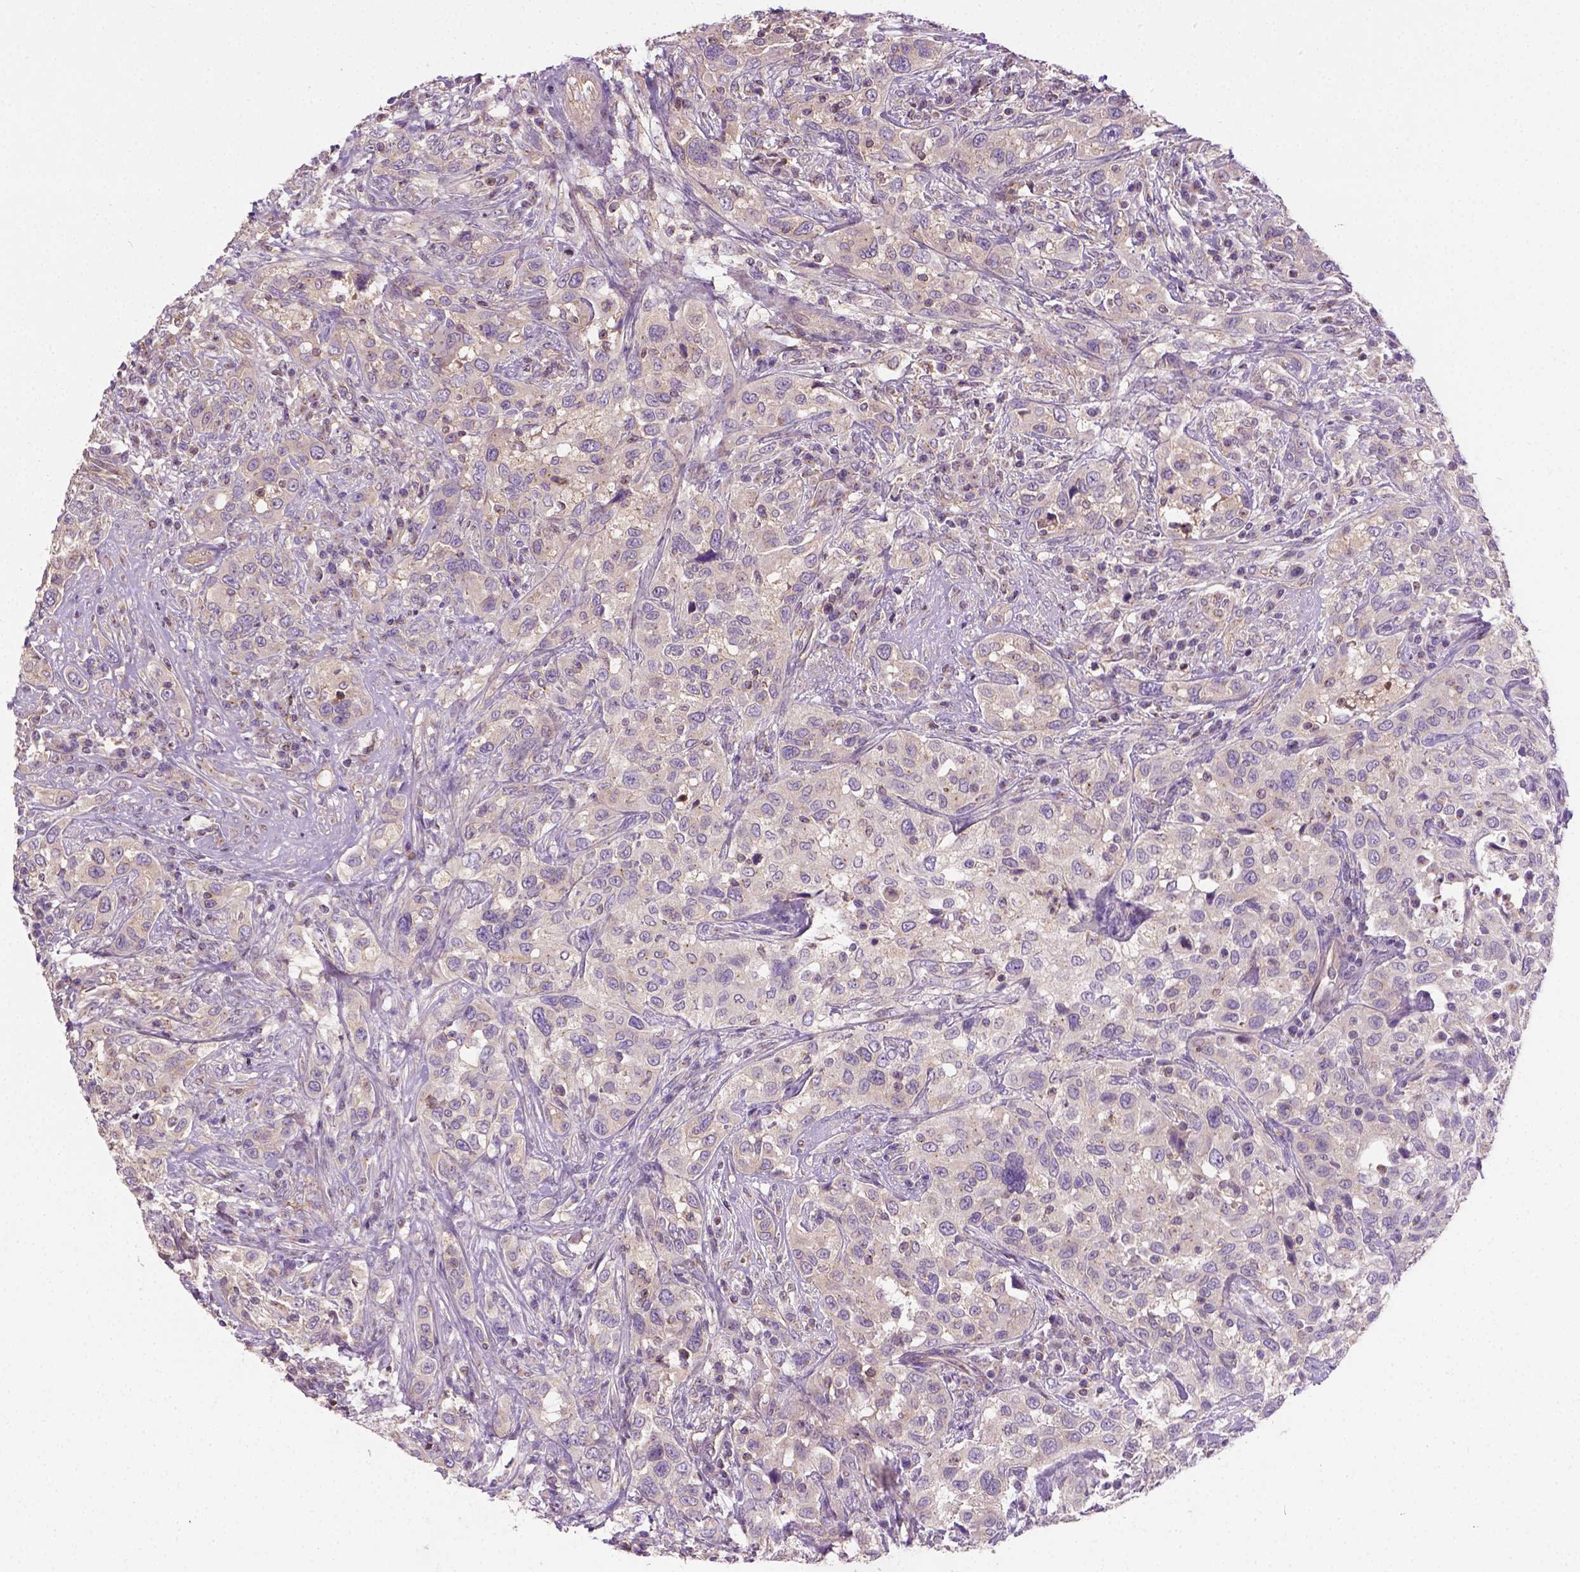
{"staining": {"intensity": "weak", "quantity": ">75%", "location": "cytoplasmic/membranous"}, "tissue": "urothelial cancer", "cell_type": "Tumor cells", "image_type": "cancer", "snomed": [{"axis": "morphology", "description": "Urothelial carcinoma, NOS"}, {"axis": "morphology", "description": "Urothelial carcinoma, High grade"}, {"axis": "topography", "description": "Urinary bladder"}], "caption": "Immunohistochemical staining of human urothelial cancer shows weak cytoplasmic/membranous protein positivity in about >75% of tumor cells. The protein is stained brown, and the nuclei are stained in blue (DAB (3,3'-diaminobenzidine) IHC with brightfield microscopy, high magnification).", "gene": "CRACR2A", "patient": {"sex": "female", "age": 64}}